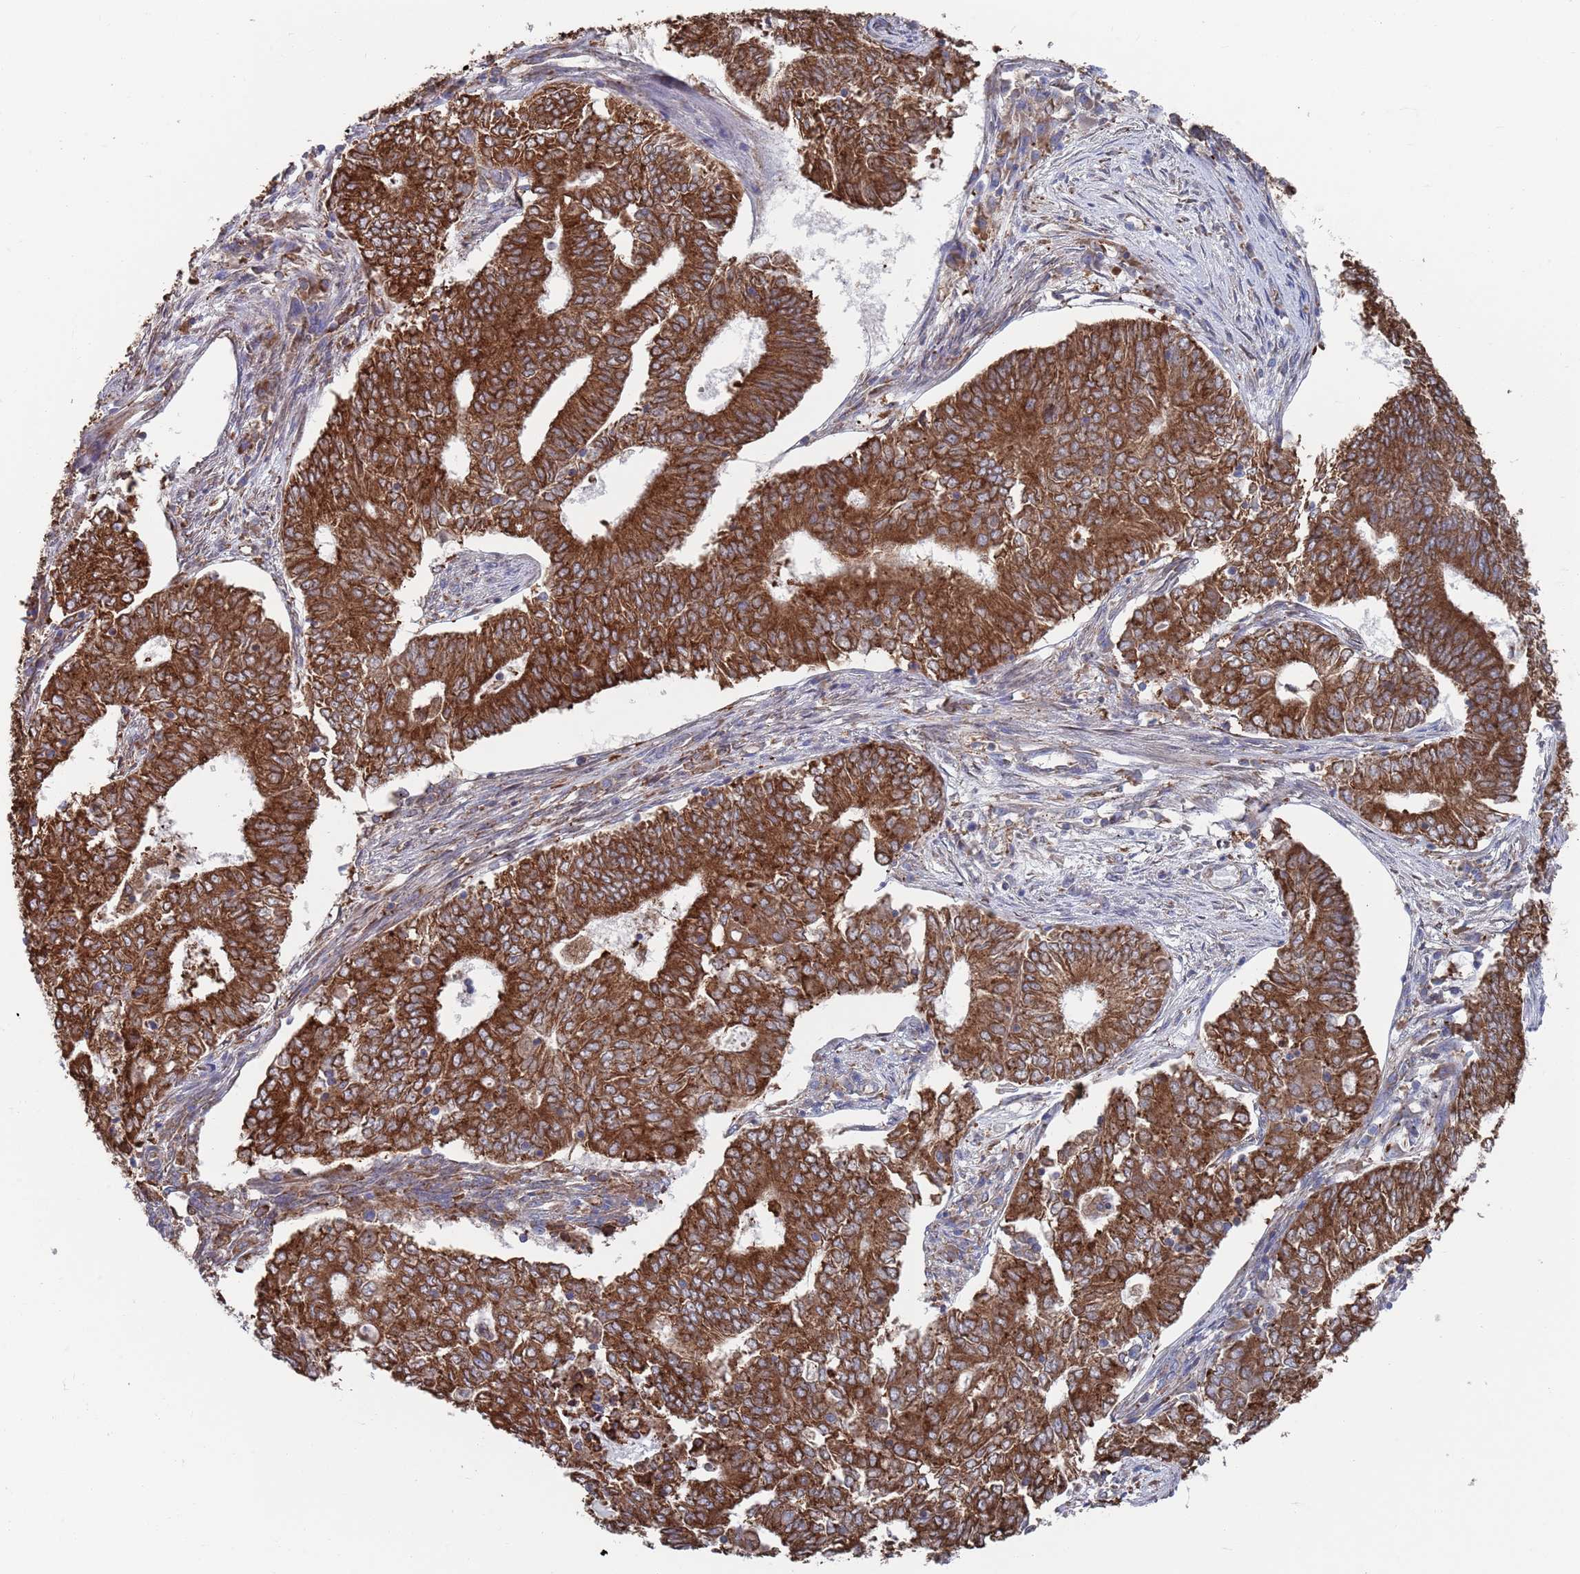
{"staining": {"intensity": "strong", "quantity": ">75%", "location": "cytoplasmic/membranous"}, "tissue": "endometrial cancer", "cell_type": "Tumor cells", "image_type": "cancer", "snomed": [{"axis": "morphology", "description": "Adenocarcinoma, NOS"}, {"axis": "topography", "description": "Endometrium"}], "caption": "A photomicrograph of human endometrial cancer stained for a protein shows strong cytoplasmic/membranous brown staining in tumor cells.", "gene": "GID8", "patient": {"sex": "female", "age": 62}}